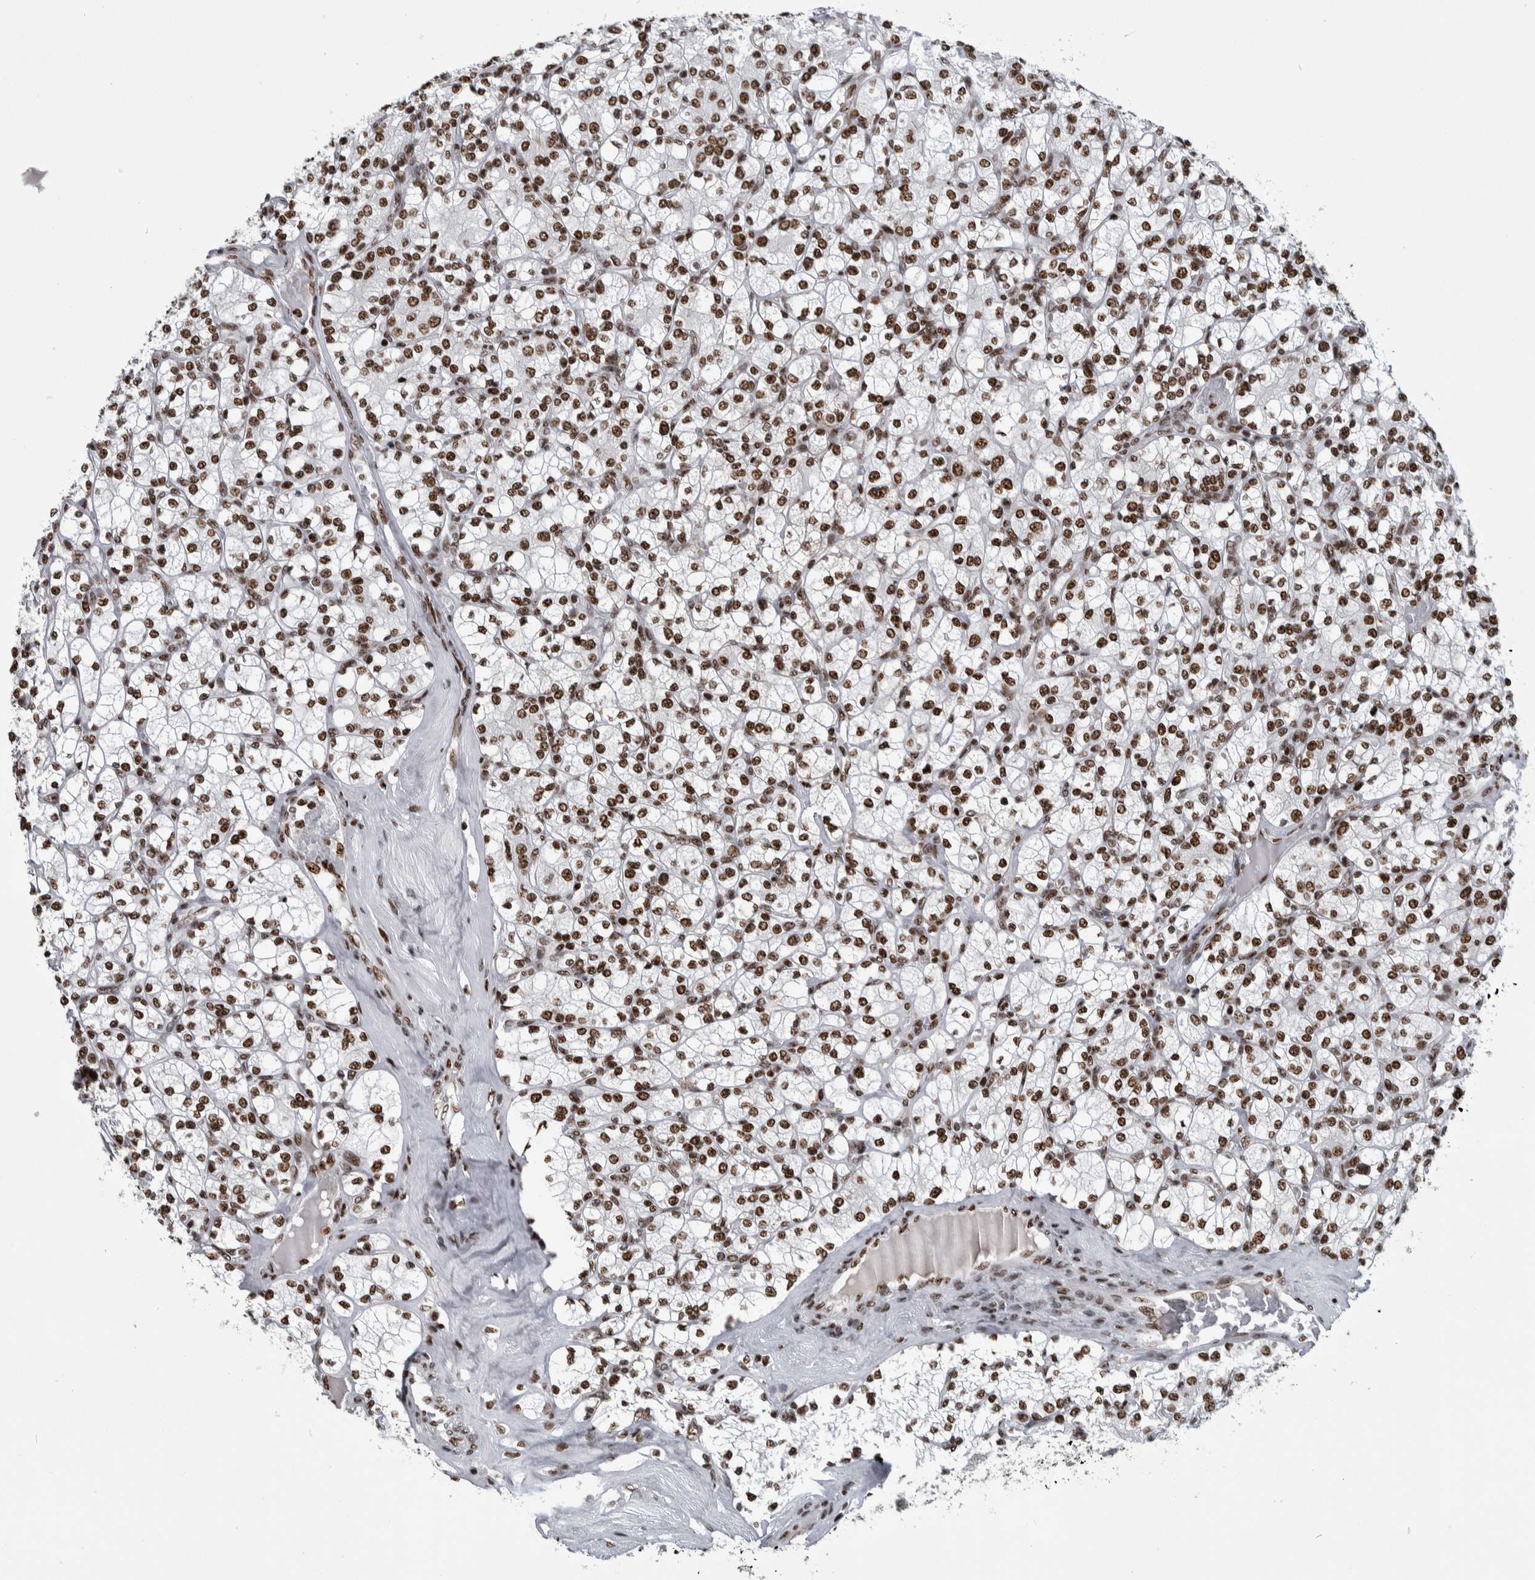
{"staining": {"intensity": "strong", "quantity": ">75%", "location": "nuclear"}, "tissue": "renal cancer", "cell_type": "Tumor cells", "image_type": "cancer", "snomed": [{"axis": "morphology", "description": "Adenocarcinoma, NOS"}, {"axis": "topography", "description": "Kidney"}], "caption": "IHC histopathology image of adenocarcinoma (renal) stained for a protein (brown), which displays high levels of strong nuclear staining in about >75% of tumor cells.", "gene": "NCL", "patient": {"sex": "male", "age": 77}}